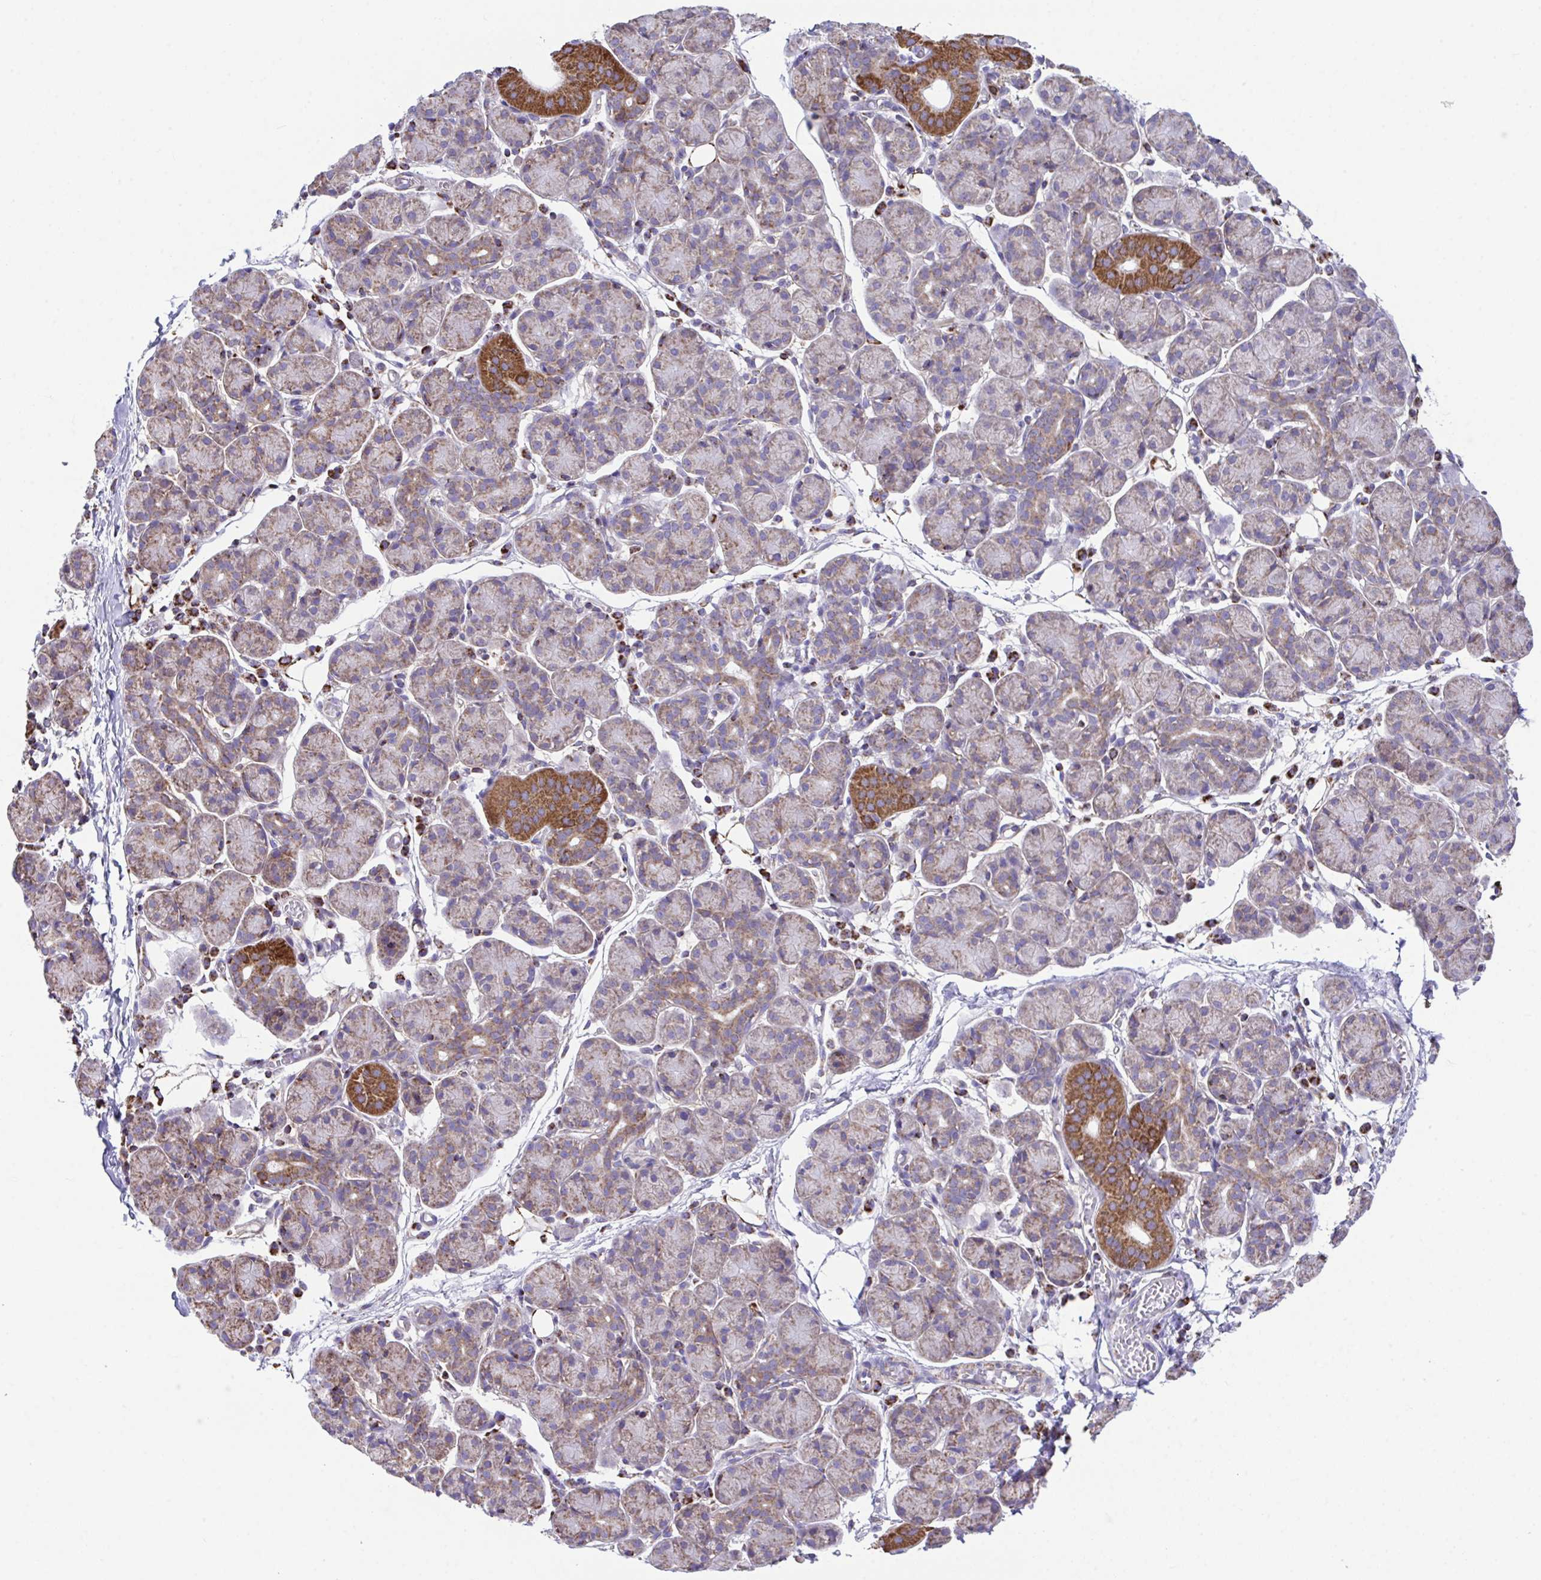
{"staining": {"intensity": "strong", "quantity": "25%-75%", "location": "cytoplasmic/membranous"}, "tissue": "salivary gland", "cell_type": "Glandular cells", "image_type": "normal", "snomed": [{"axis": "morphology", "description": "Normal tissue, NOS"}, {"axis": "morphology", "description": "Inflammation, NOS"}, {"axis": "topography", "description": "Lymph node"}, {"axis": "topography", "description": "Salivary gland"}], "caption": "Brown immunohistochemical staining in normal salivary gland reveals strong cytoplasmic/membranous staining in about 25%-75% of glandular cells.", "gene": "PCMTD2", "patient": {"sex": "male", "age": 3}}